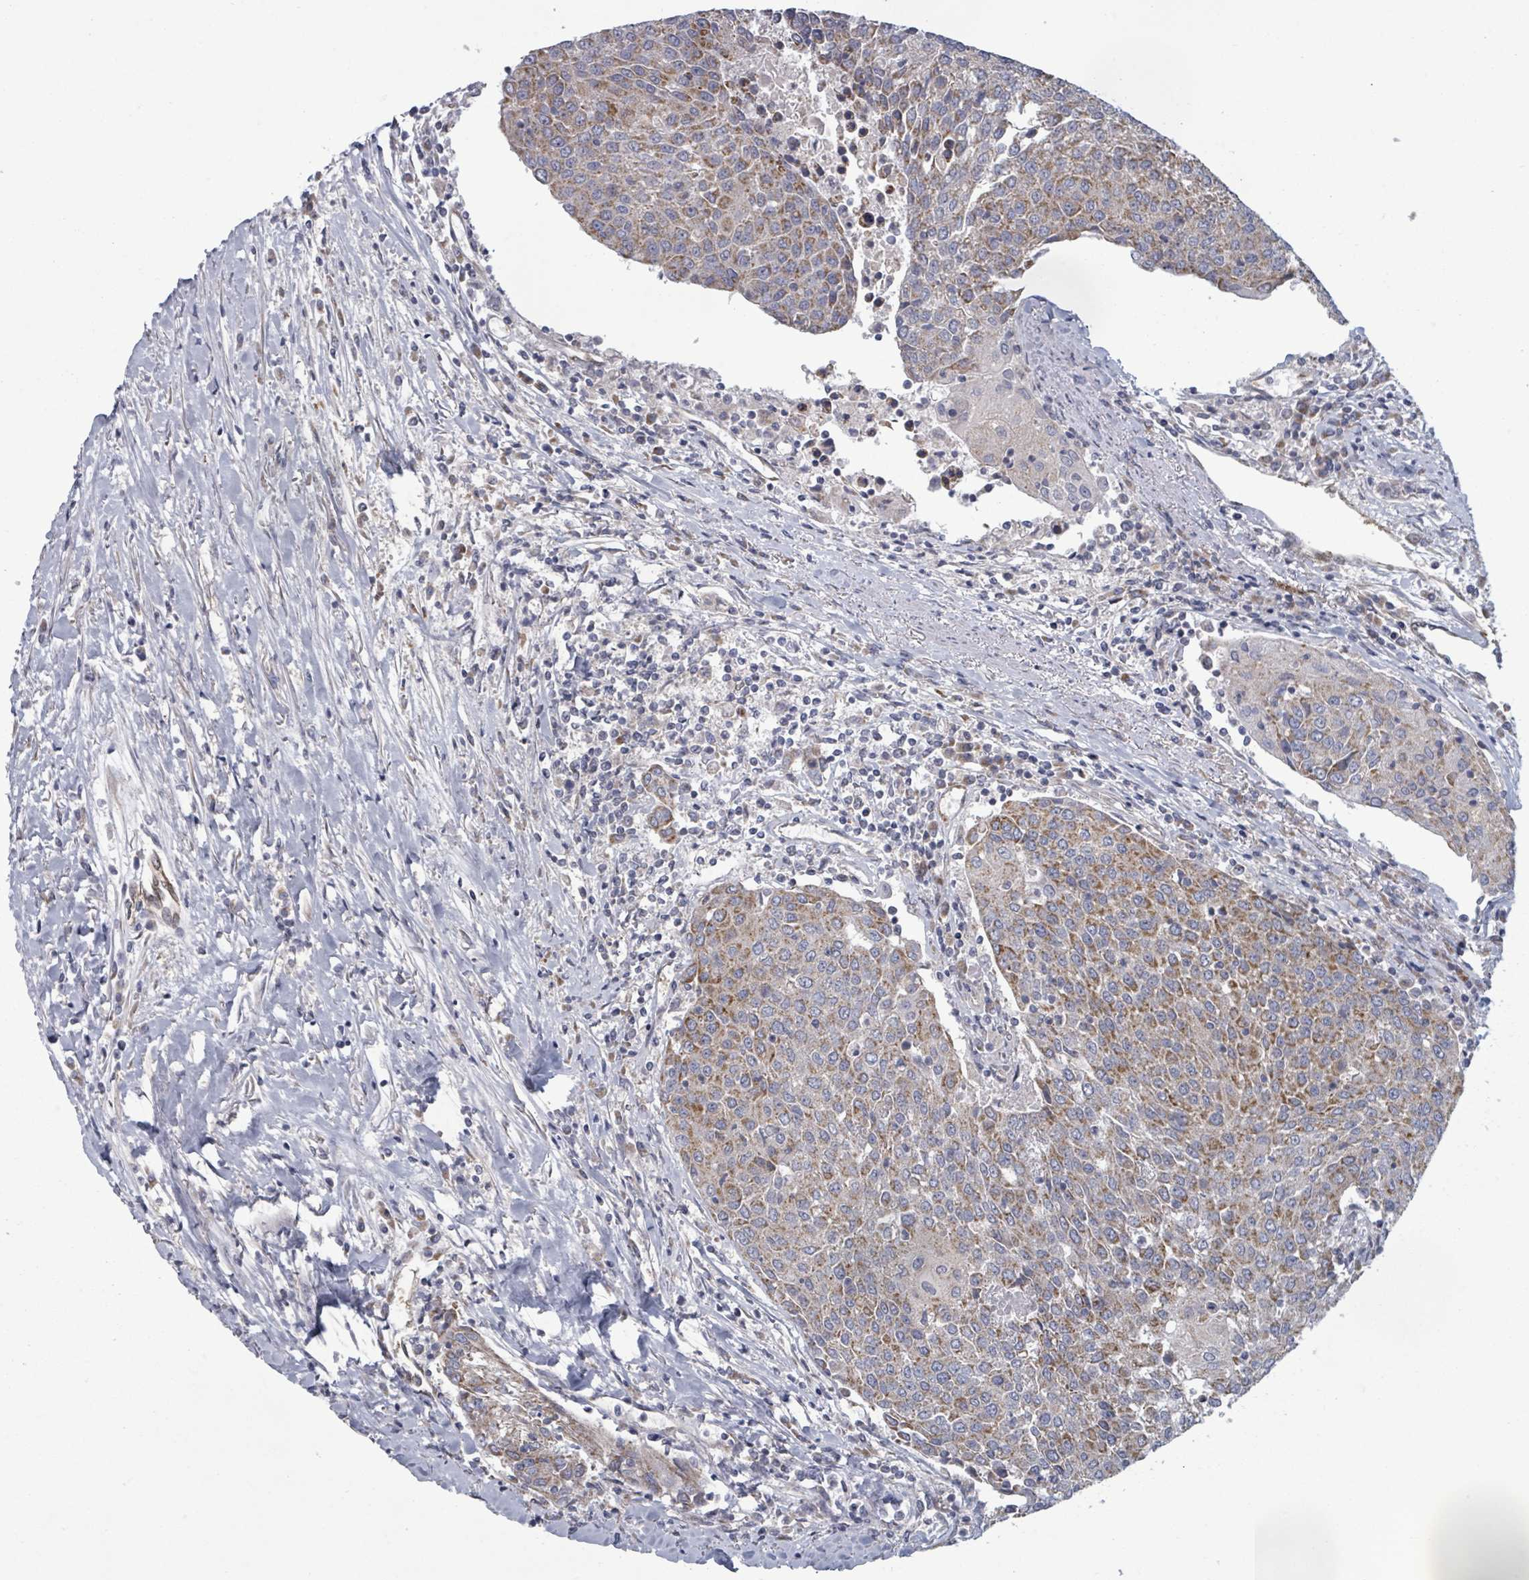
{"staining": {"intensity": "moderate", "quantity": ">75%", "location": "cytoplasmic/membranous"}, "tissue": "urothelial cancer", "cell_type": "Tumor cells", "image_type": "cancer", "snomed": [{"axis": "morphology", "description": "Urothelial carcinoma, High grade"}, {"axis": "topography", "description": "Urinary bladder"}], "caption": "Urothelial carcinoma (high-grade) tissue exhibits moderate cytoplasmic/membranous staining in about >75% of tumor cells, visualized by immunohistochemistry. The staining was performed using DAB (3,3'-diaminobenzidine), with brown indicating positive protein expression. Nuclei are stained blue with hematoxylin.", "gene": "FKBP1A", "patient": {"sex": "female", "age": 85}}